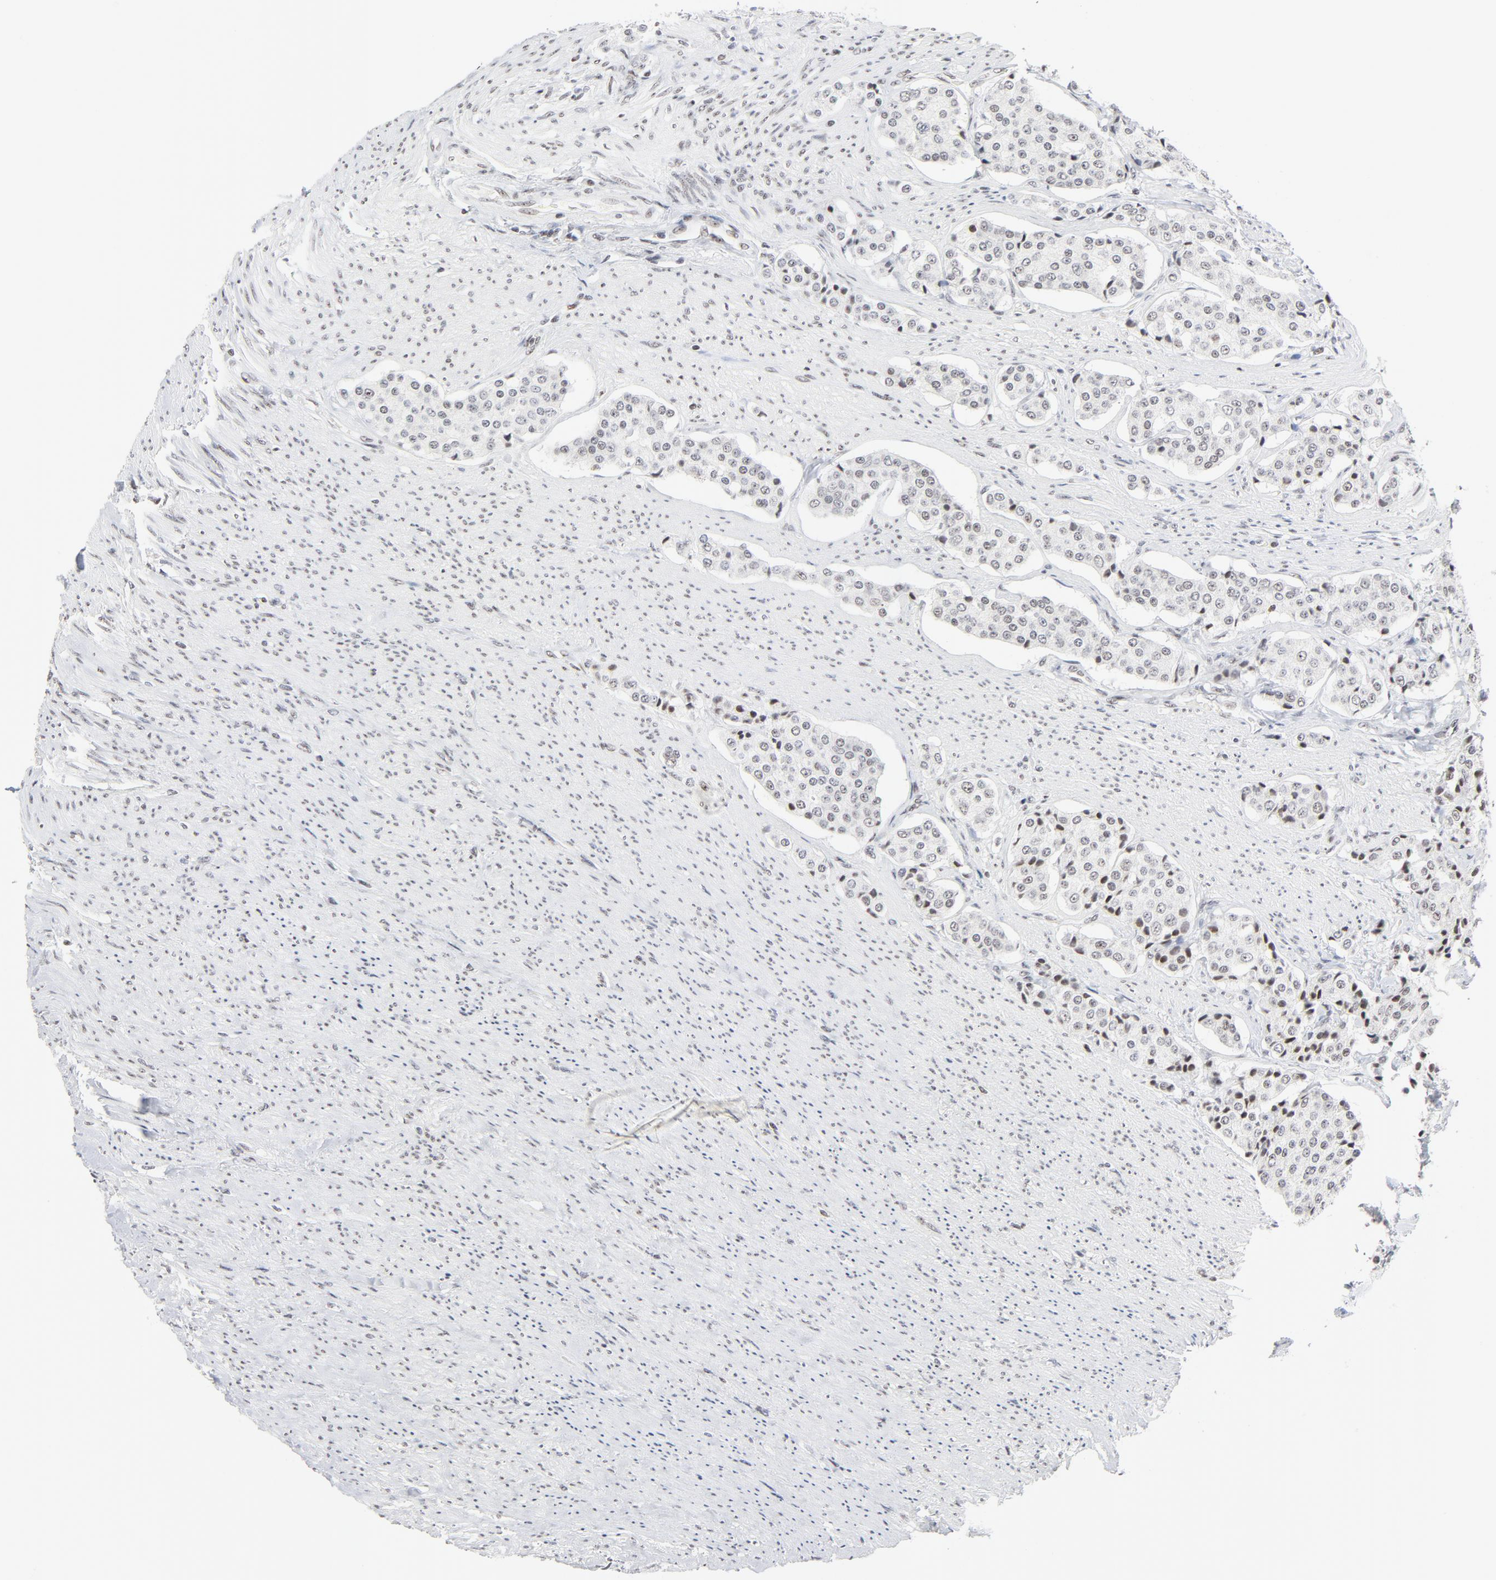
{"staining": {"intensity": "moderate", "quantity": ">75%", "location": "nuclear"}, "tissue": "carcinoid", "cell_type": "Tumor cells", "image_type": "cancer", "snomed": [{"axis": "morphology", "description": "Carcinoid, malignant, NOS"}, {"axis": "topography", "description": "Colon"}], "caption": "High-magnification brightfield microscopy of malignant carcinoid stained with DAB (brown) and counterstained with hematoxylin (blue). tumor cells exhibit moderate nuclear expression is present in about>75% of cells. Nuclei are stained in blue.", "gene": "GTF2H1", "patient": {"sex": "female", "age": 61}}